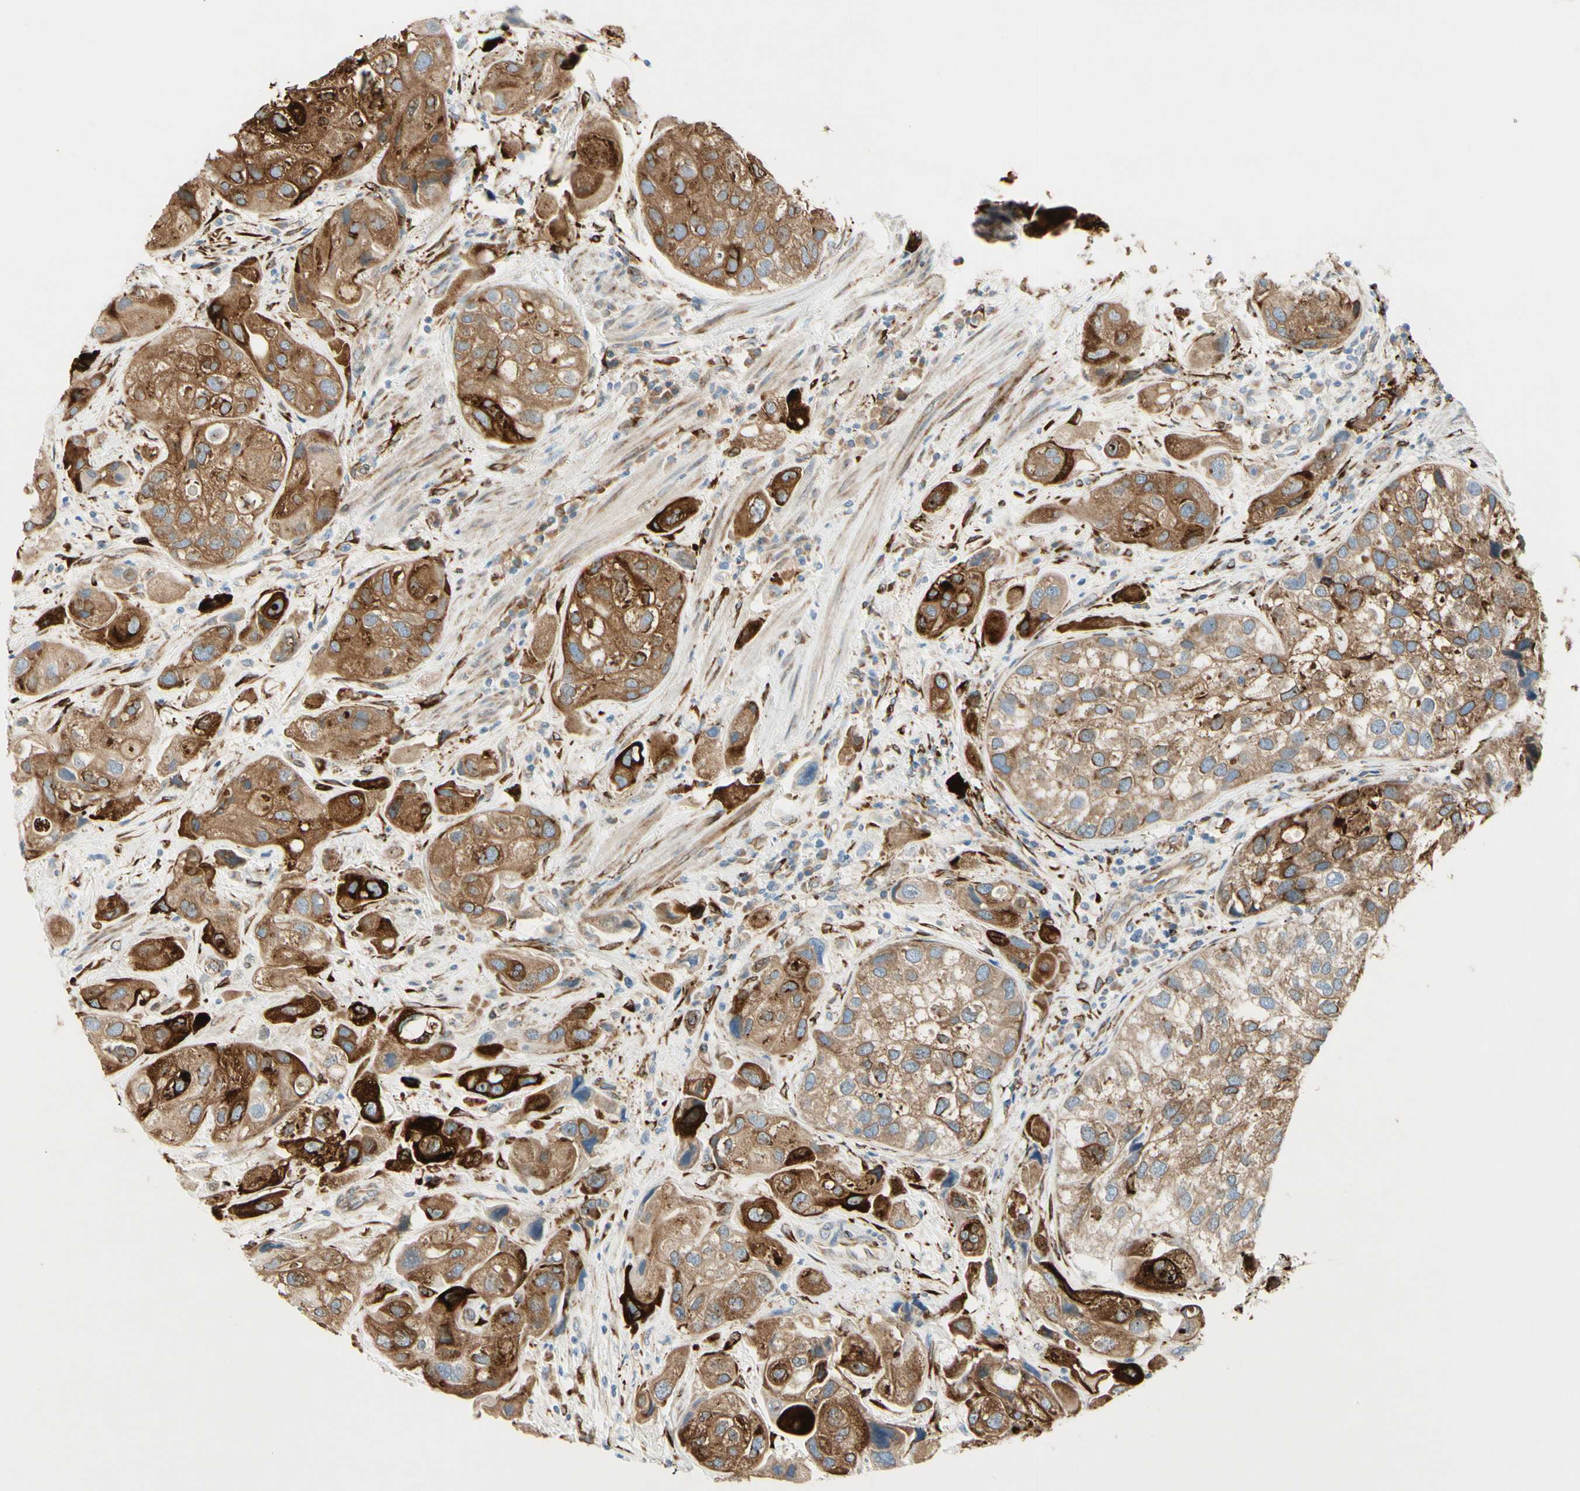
{"staining": {"intensity": "strong", "quantity": ">75%", "location": "cytoplasmic/membranous"}, "tissue": "urothelial cancer", "cell_type": "Tumor cells", "image_type": "cancer", "snomed": [{"axis": "morphology", "description": "Urothelial carcinoma, High grade"}, {"axis": "topography", "description": "Urinary bladder"}], "caption": "IHC histopathology image of neoplastic tissue: human high-grade urothelial carcinoma stained using immunohistochemistry reveals high levels of strong protein expression localized specifically in the cytoplasmic/membranous of tumor cells, appearing as a cytoplasmic/membranous brown color.", "gene": "FKBP7", "patient": {"sex": "female", "age": 64}}